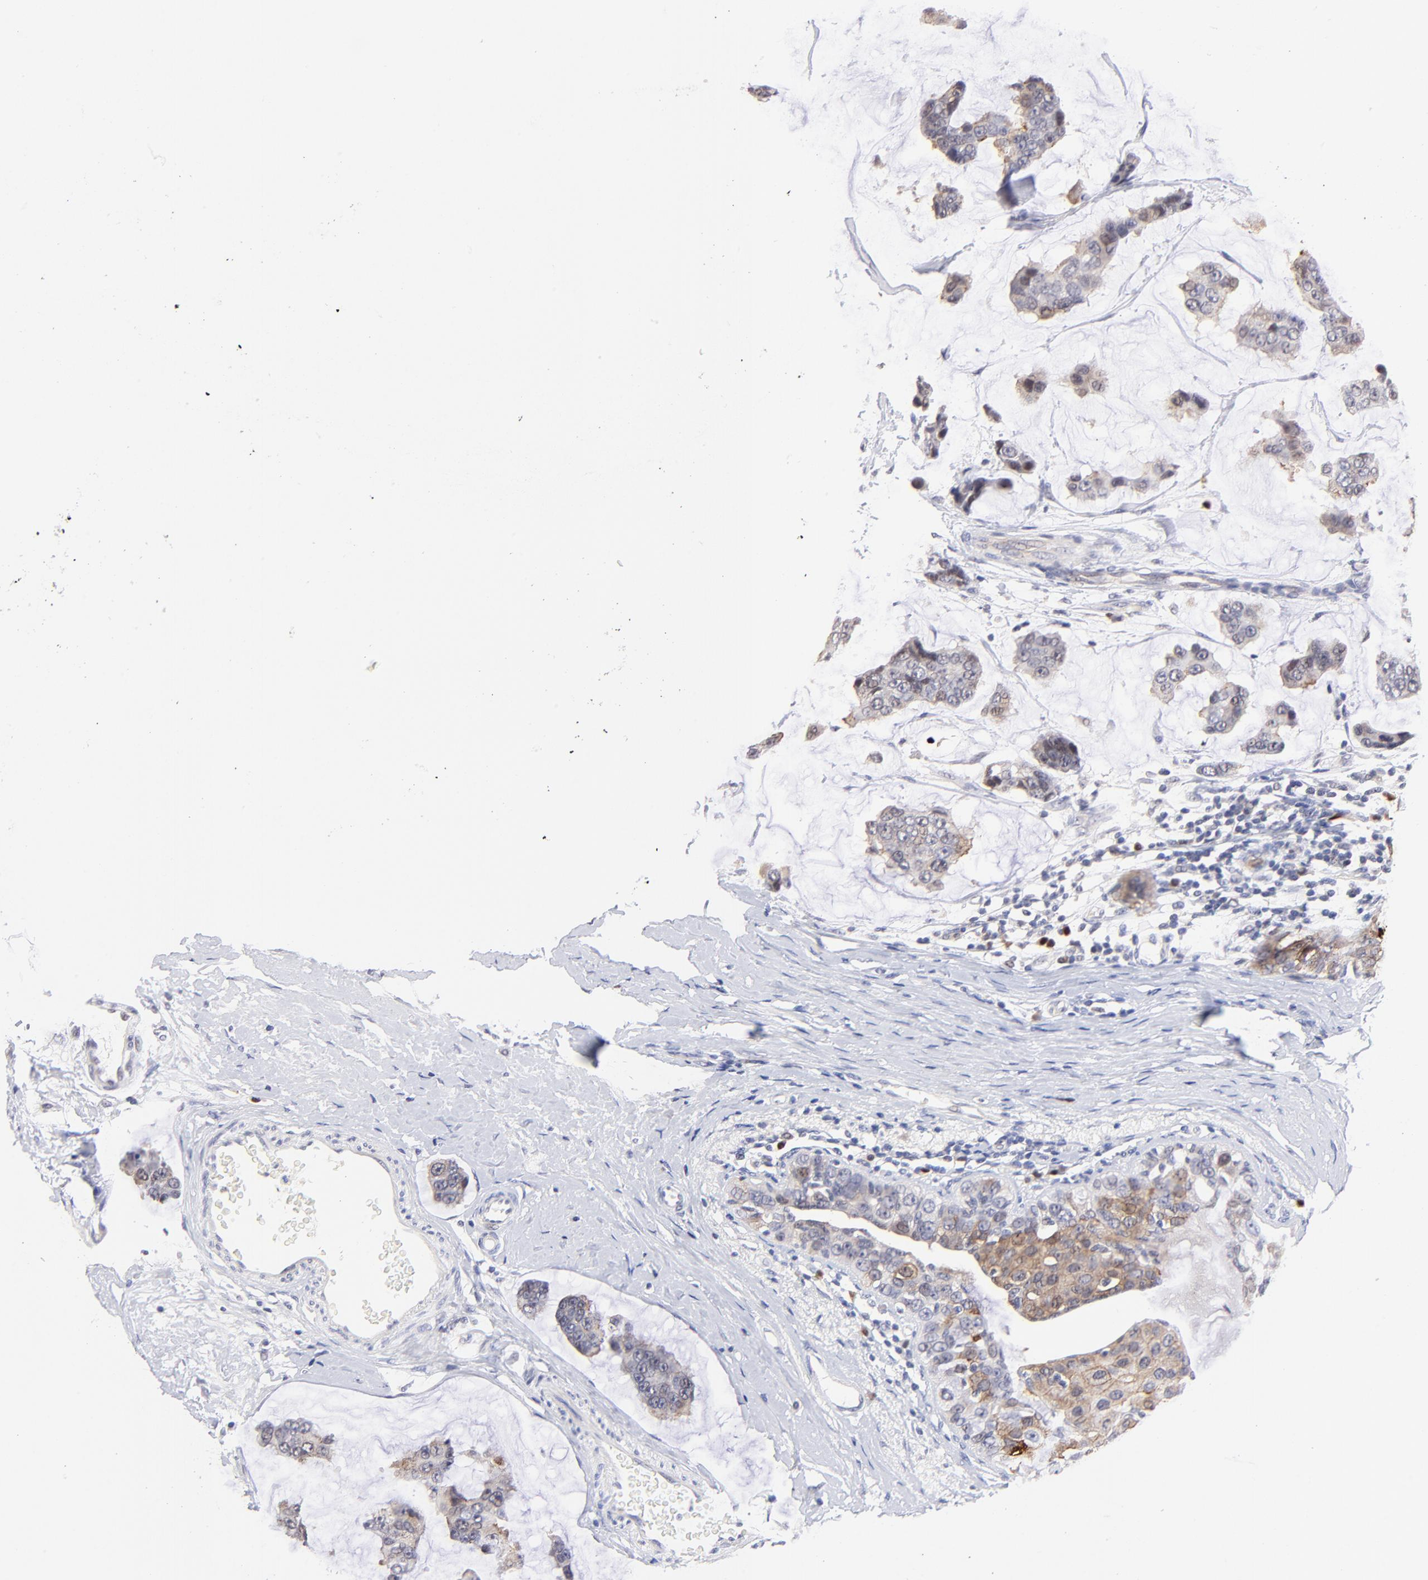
{"staining": {"intensity": "weak", "quantity": ">75%", "location": "cytoplasmic/membranous"}, "tissue": "breast cancer", "cell_type": "Tumor cells", "image_type": "cancer", "snomed": [{"axis": "morphology", "description": "Normal tissue, NOS"}, {"axis": "morphology", "description": "Duct carcinoma"}, {"axis": "topography", "description": "Breast"}], "caption": "Breast cancer (infiltrating ductal carcinoma) stained with immunohistochemistry (IHC) exhibits weak cytoplasmic/membranous positivity in about >75% of tumor cells. Using DAB (brown) and hematoxylin (blue) stains, captured at high magnification using brightfield microscopy.", "gene": "ZNF155", "patient": {"sex": "female", "age": 50}}